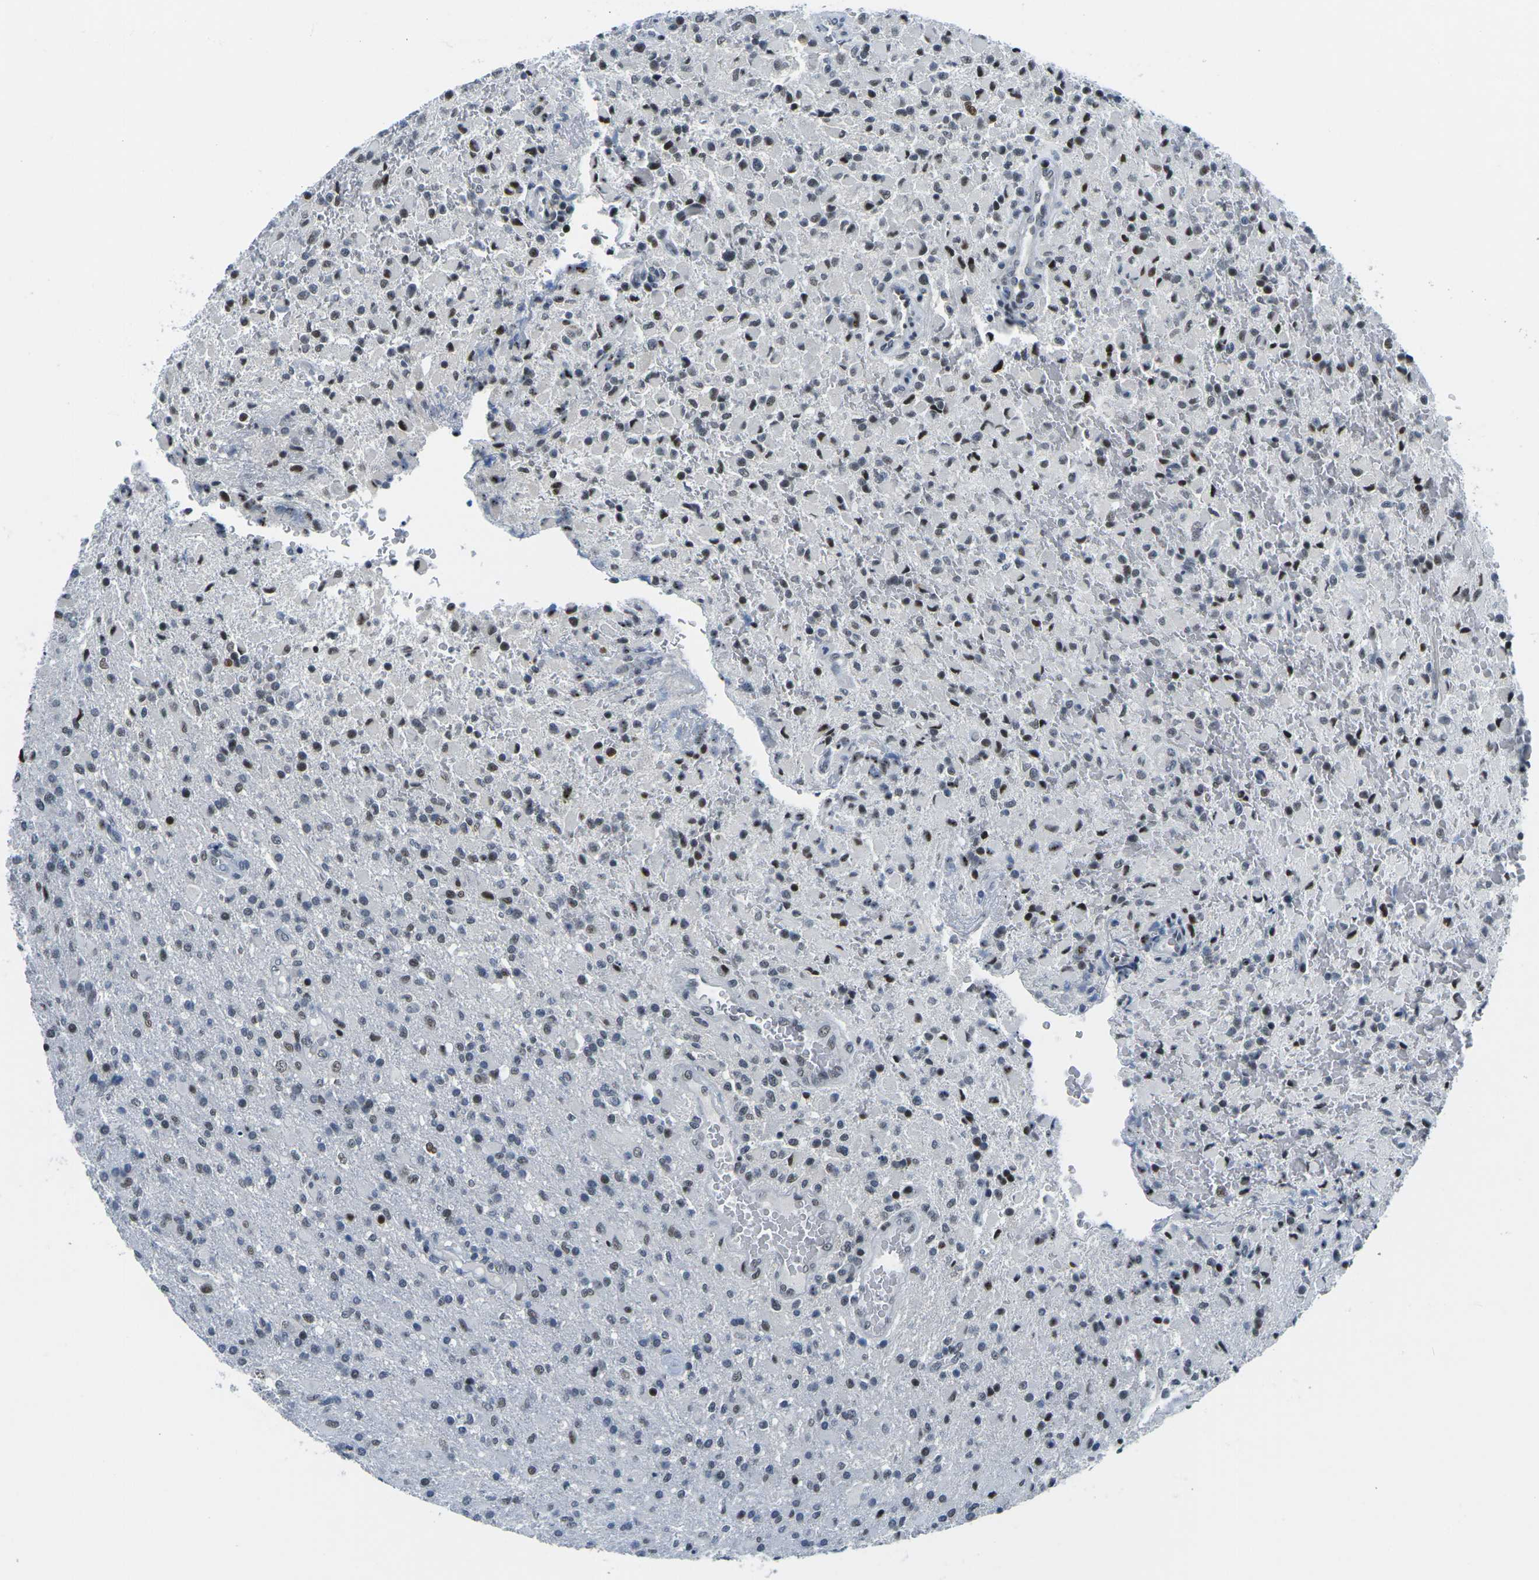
{"staining": {"intensity": "moderate", "quantity": "25%-75%", "location": "nuclear"}, "tissue": "glioma", "cell_type": "Tumor cells", "image_type": "cancer", "snomed": [{"axis": "morphology", "description": "Glioma, malignant, High grade"}, {"axis": "topography", "description": "Brain"}], "caption": "High-grade glioma (malignant) stained with a brown dye reveals moderate nuclear positive staining in about 25%-75% of tumor cells.", "gene": "PRPF8", "patient": {"sex": "male", "age": 71}}